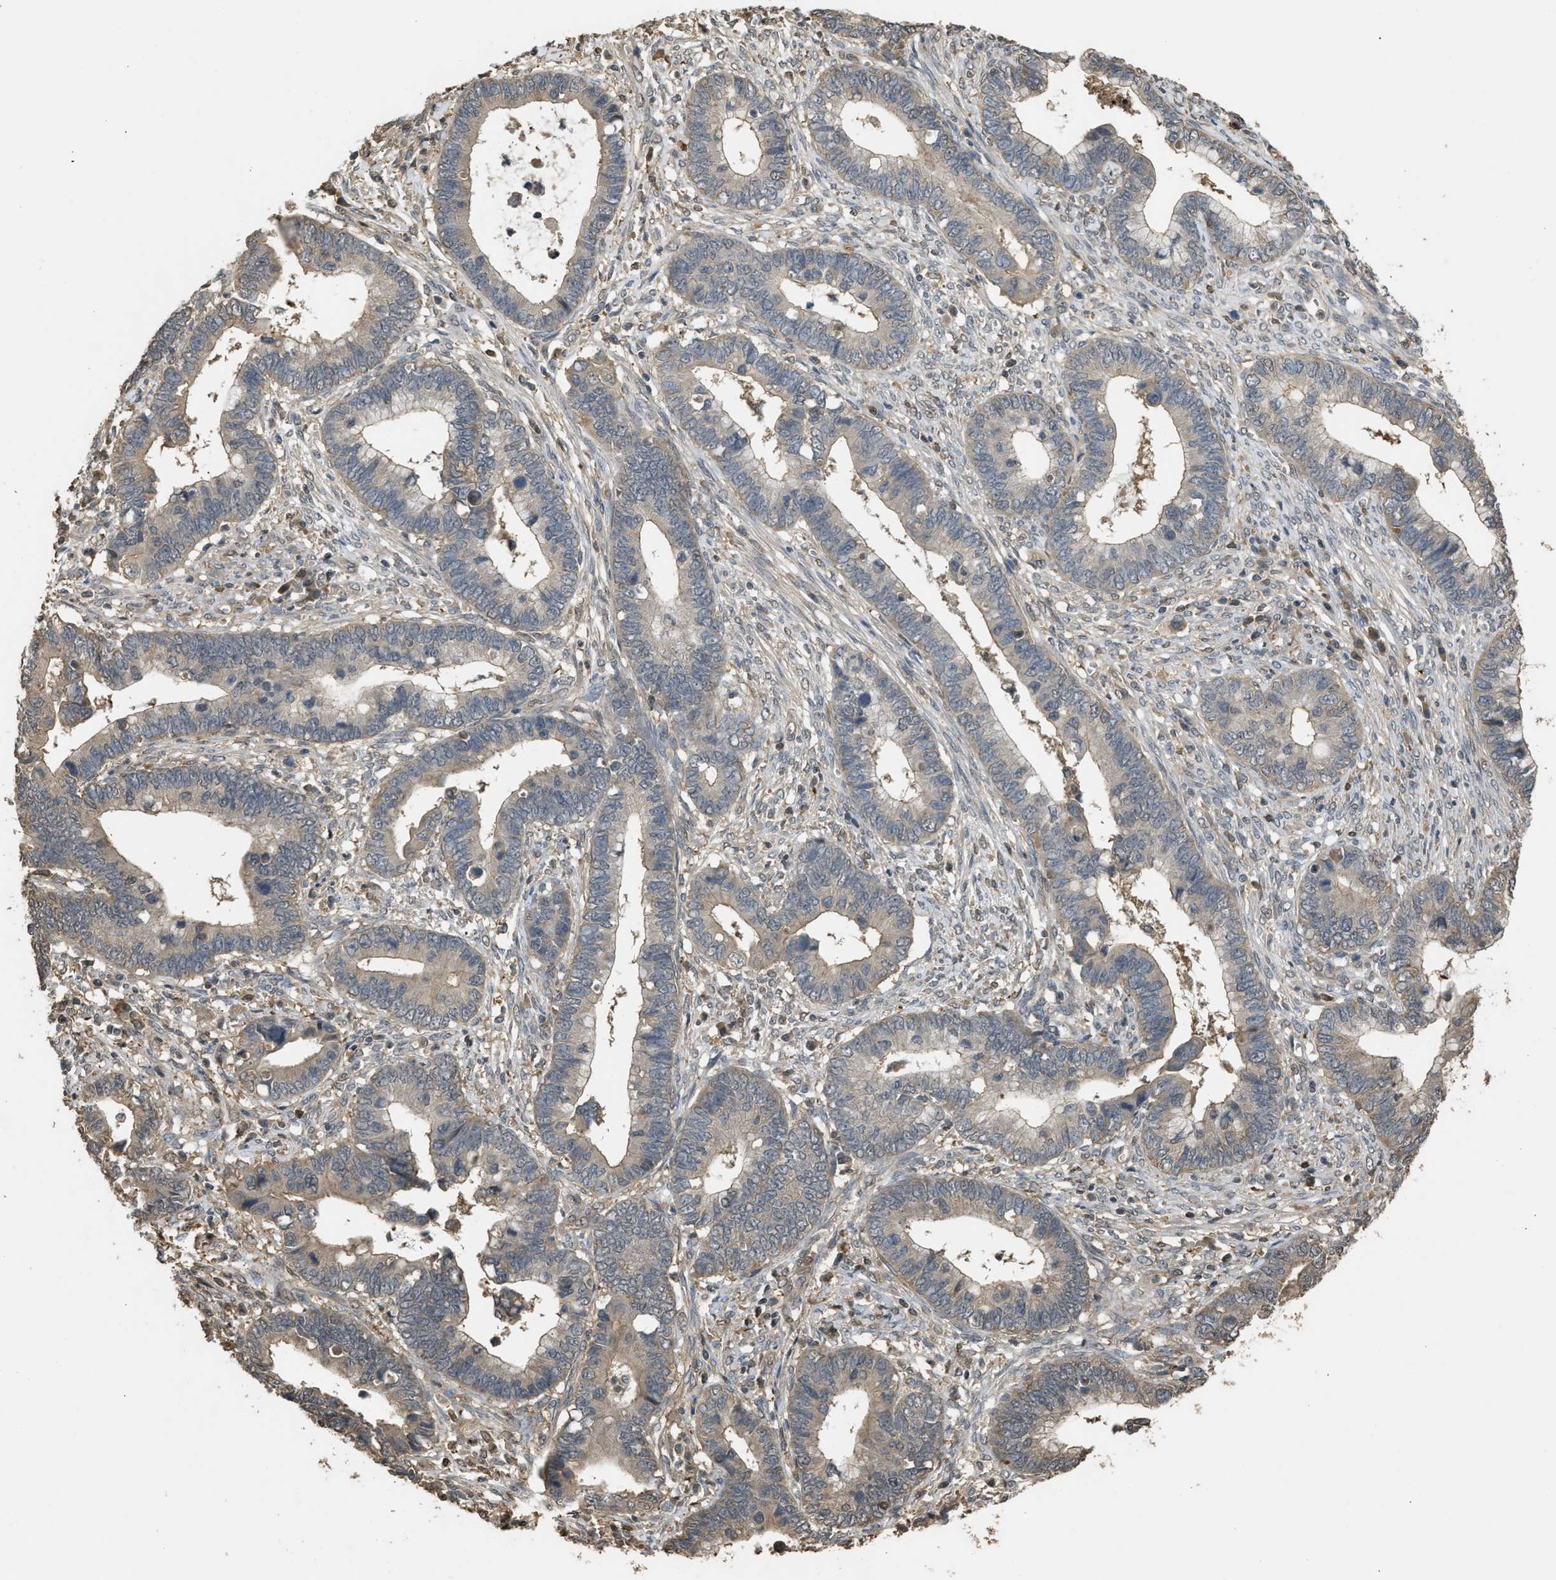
{"staining": {"intensity": "weak", "quantity": "<25%", "location": "cytoplasmic/membranous"}, "tissue": "cervical cancer", "cell_type": "Tumor cells", "image_type": "cancer", "snomed": [{"axis": "morphology", "description": "Adenocarcinoma, NOS"}, {"axis": "topography", "description": "Cervix"}], "caption": "Histopathology image shows no significant protein expression in tumor cells of cervical adenocarcinoma. (Brightfield microscopy of DAB immunohistochemistry (IHC) at high magnification).", "gene": "ARHGDIA", "patient": {"sex": "female", "age": 44}}